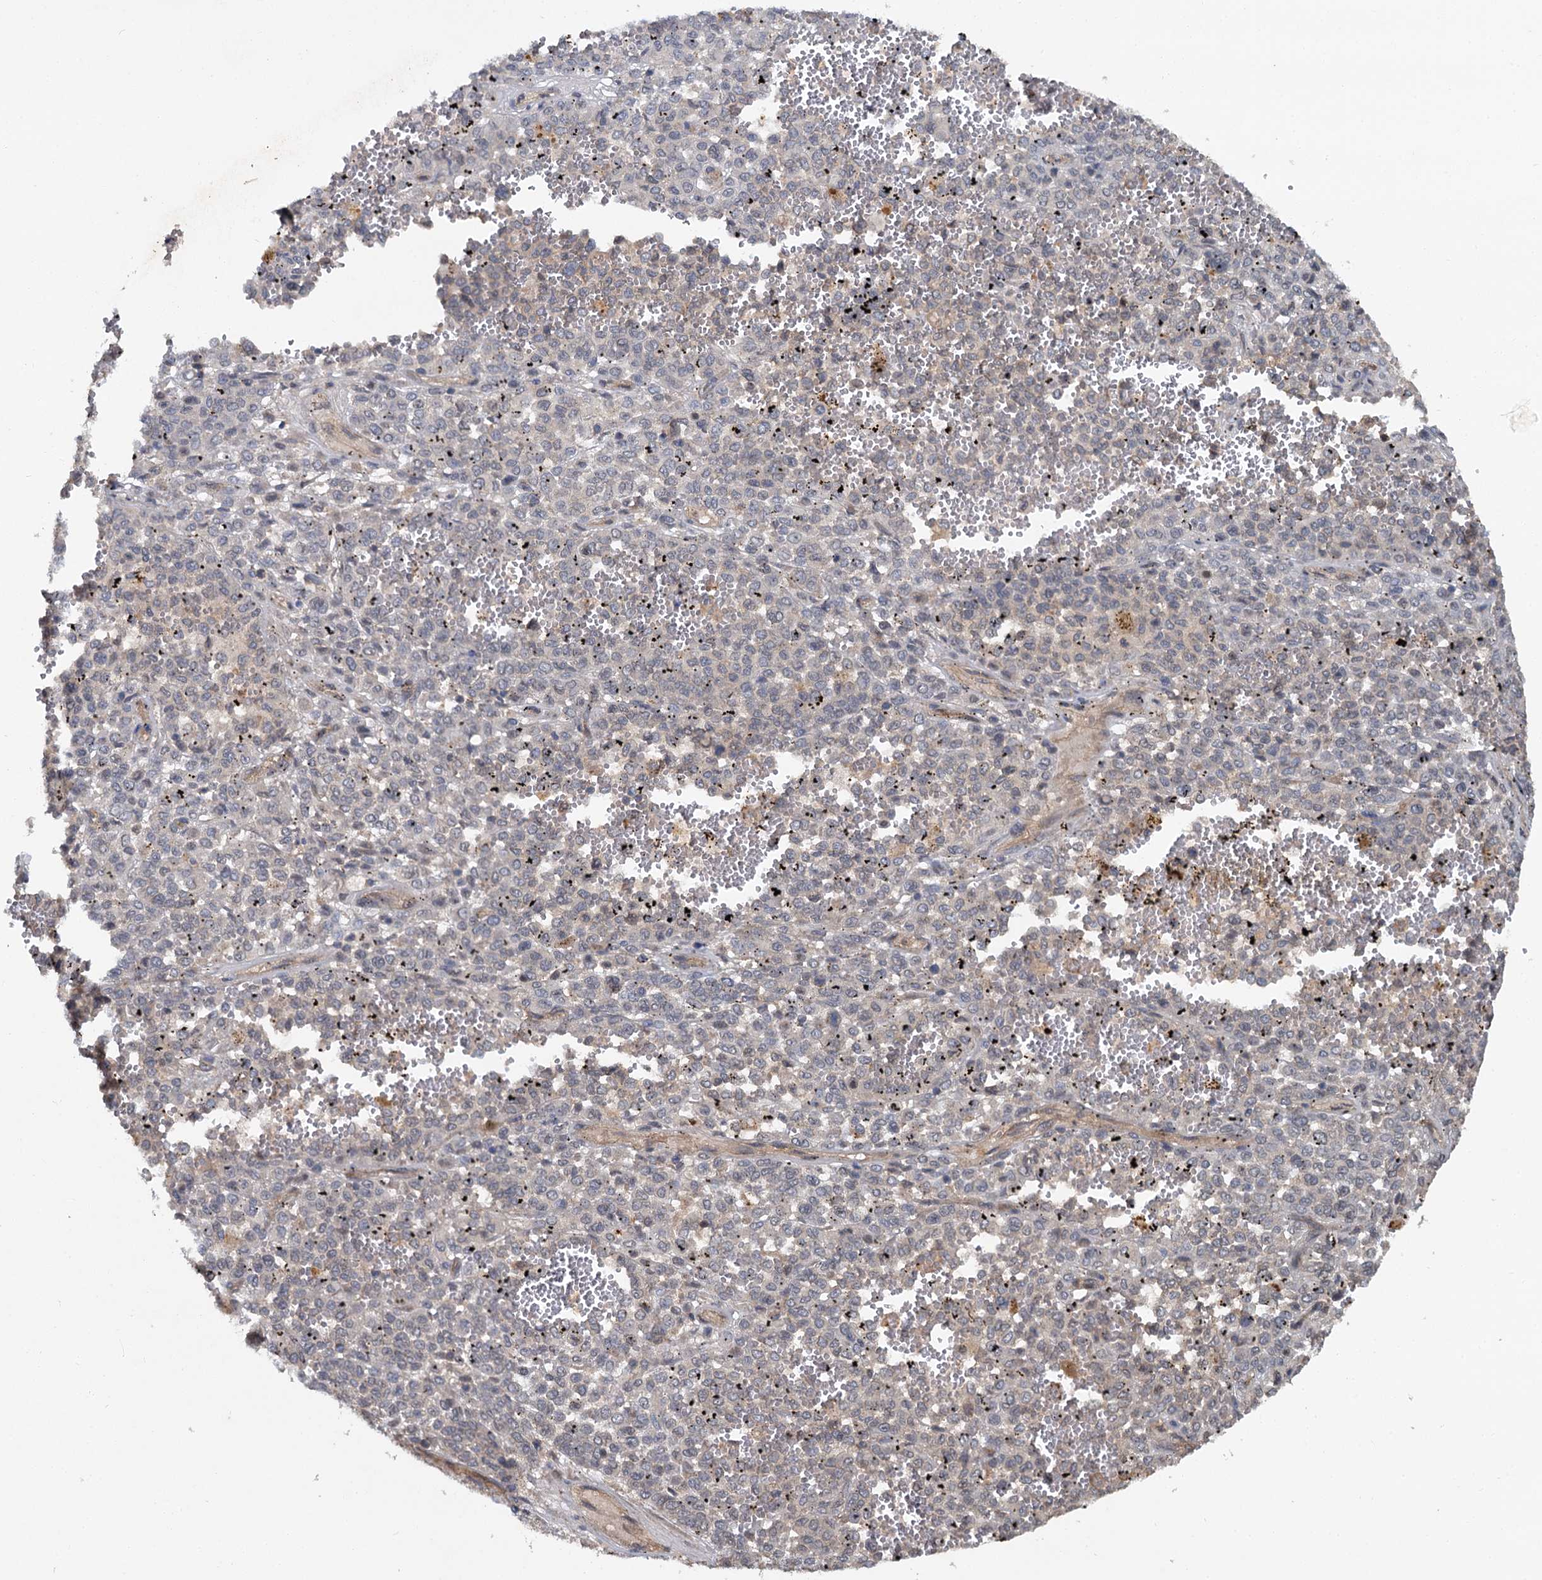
{"staining": {"intensity": "negative", "quantity": "none", "location": "none"}, "tissue": "melanoma", "cell_type": "Tumor cells", "image_type": "cancer", "snomed": [{"axis": "morphology", "description": "Malignant melanoma, Metastatic site"}, {"axis": "topography", "description": "Pancreas"}], "caption": "The image reveals no significant positivity in tumor cells of melanoma.", "gene": "ZNF324", "patient": {"sex": "female", "age": 30}}